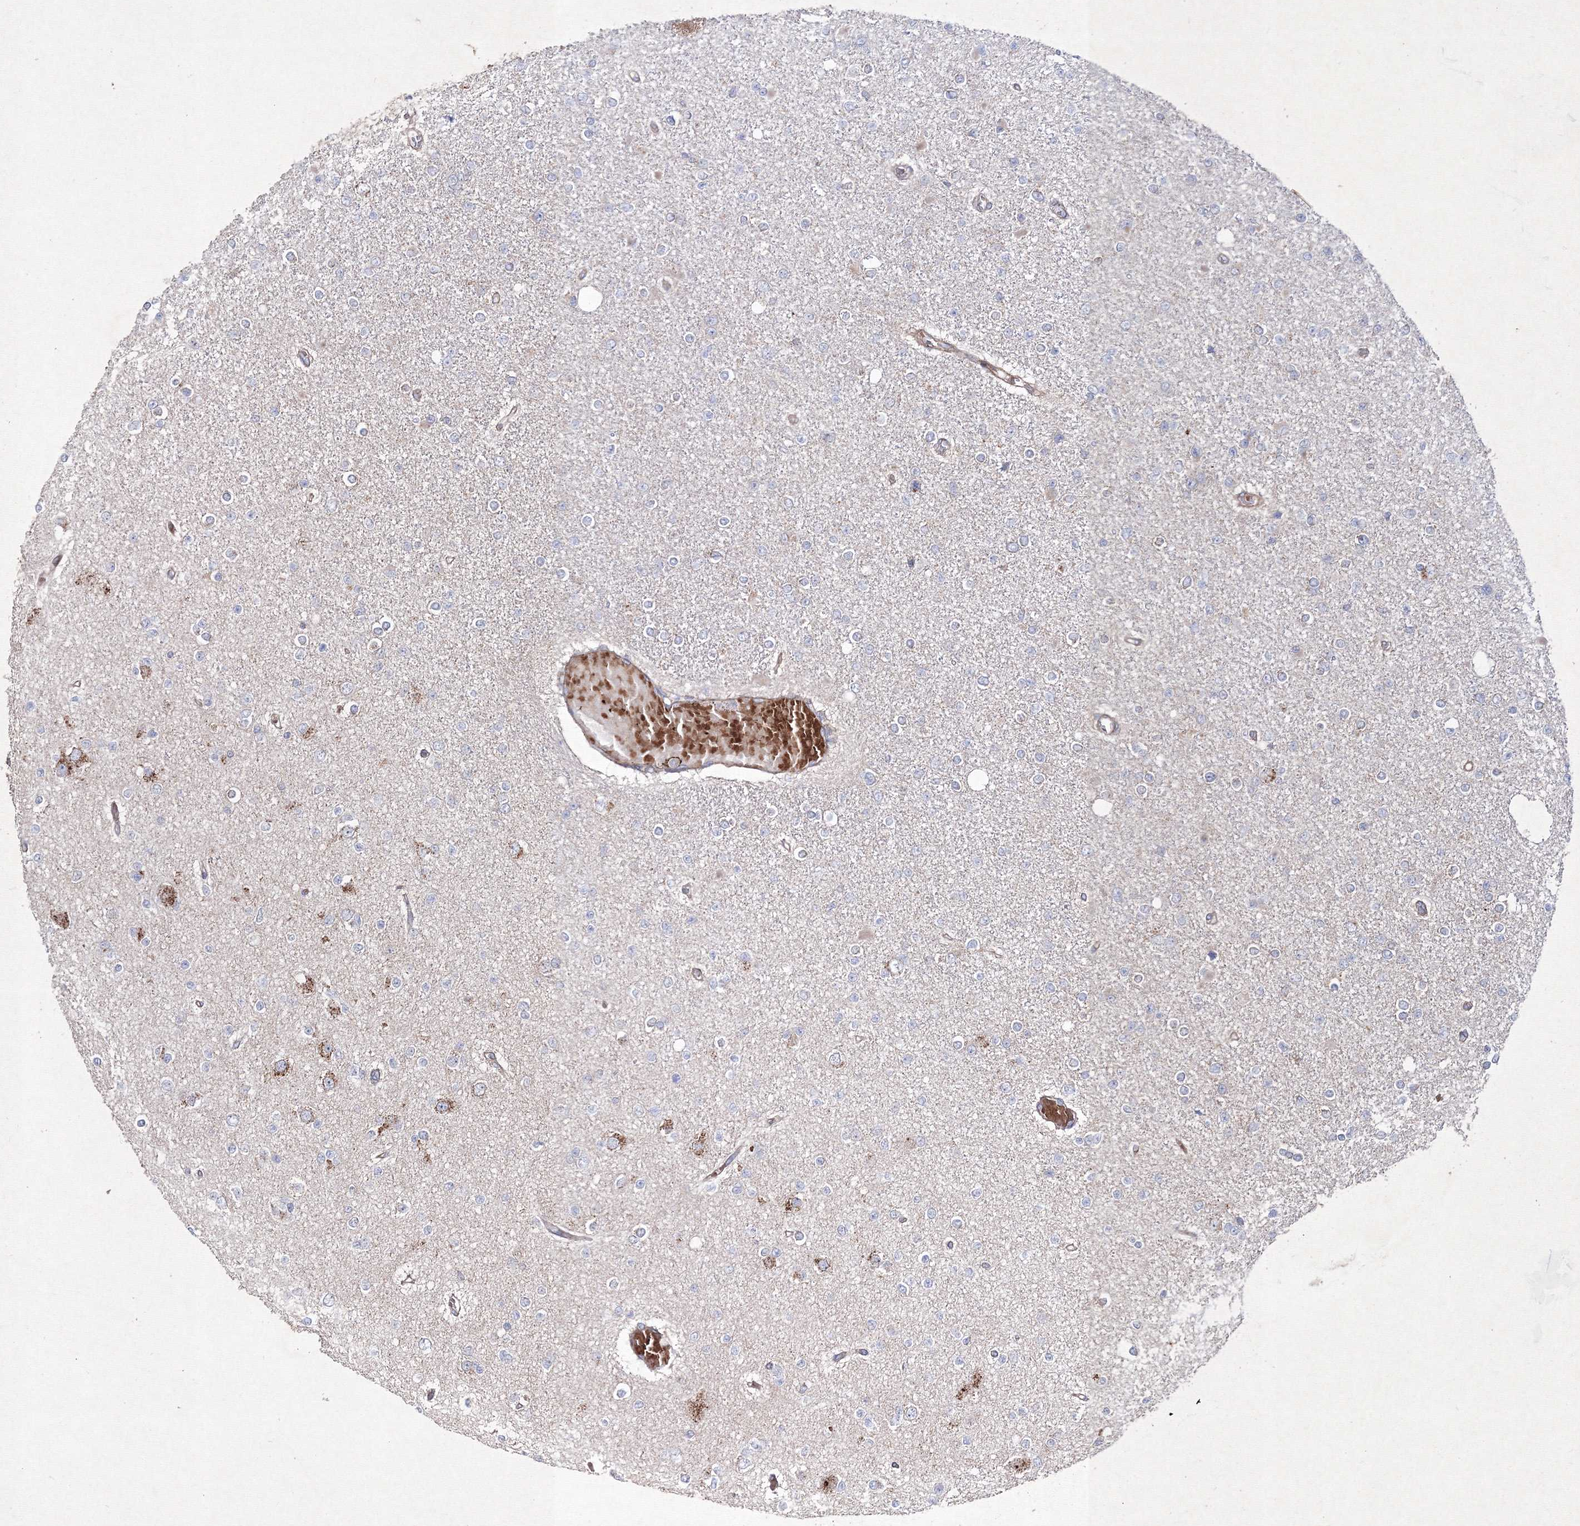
{"staining": {"intensity": "negative", "quantity": "none", "location": "none"}, "tissue": "glioma", "cell_type": "Tumor cells", "image_type": "cancer", "snomed": [{"axis": "morphology", "description": "Glioma, malignant, Low grade"}, {"axis": "topography", "description": "Brain"}], "caption": "This is a histopathology image of immunohistochemistry staining of low-grade glioma (malignant), which shows no expression in tumor cells.", "gene": "GFM1", "patient": {"sex": "female", "age": 22}}